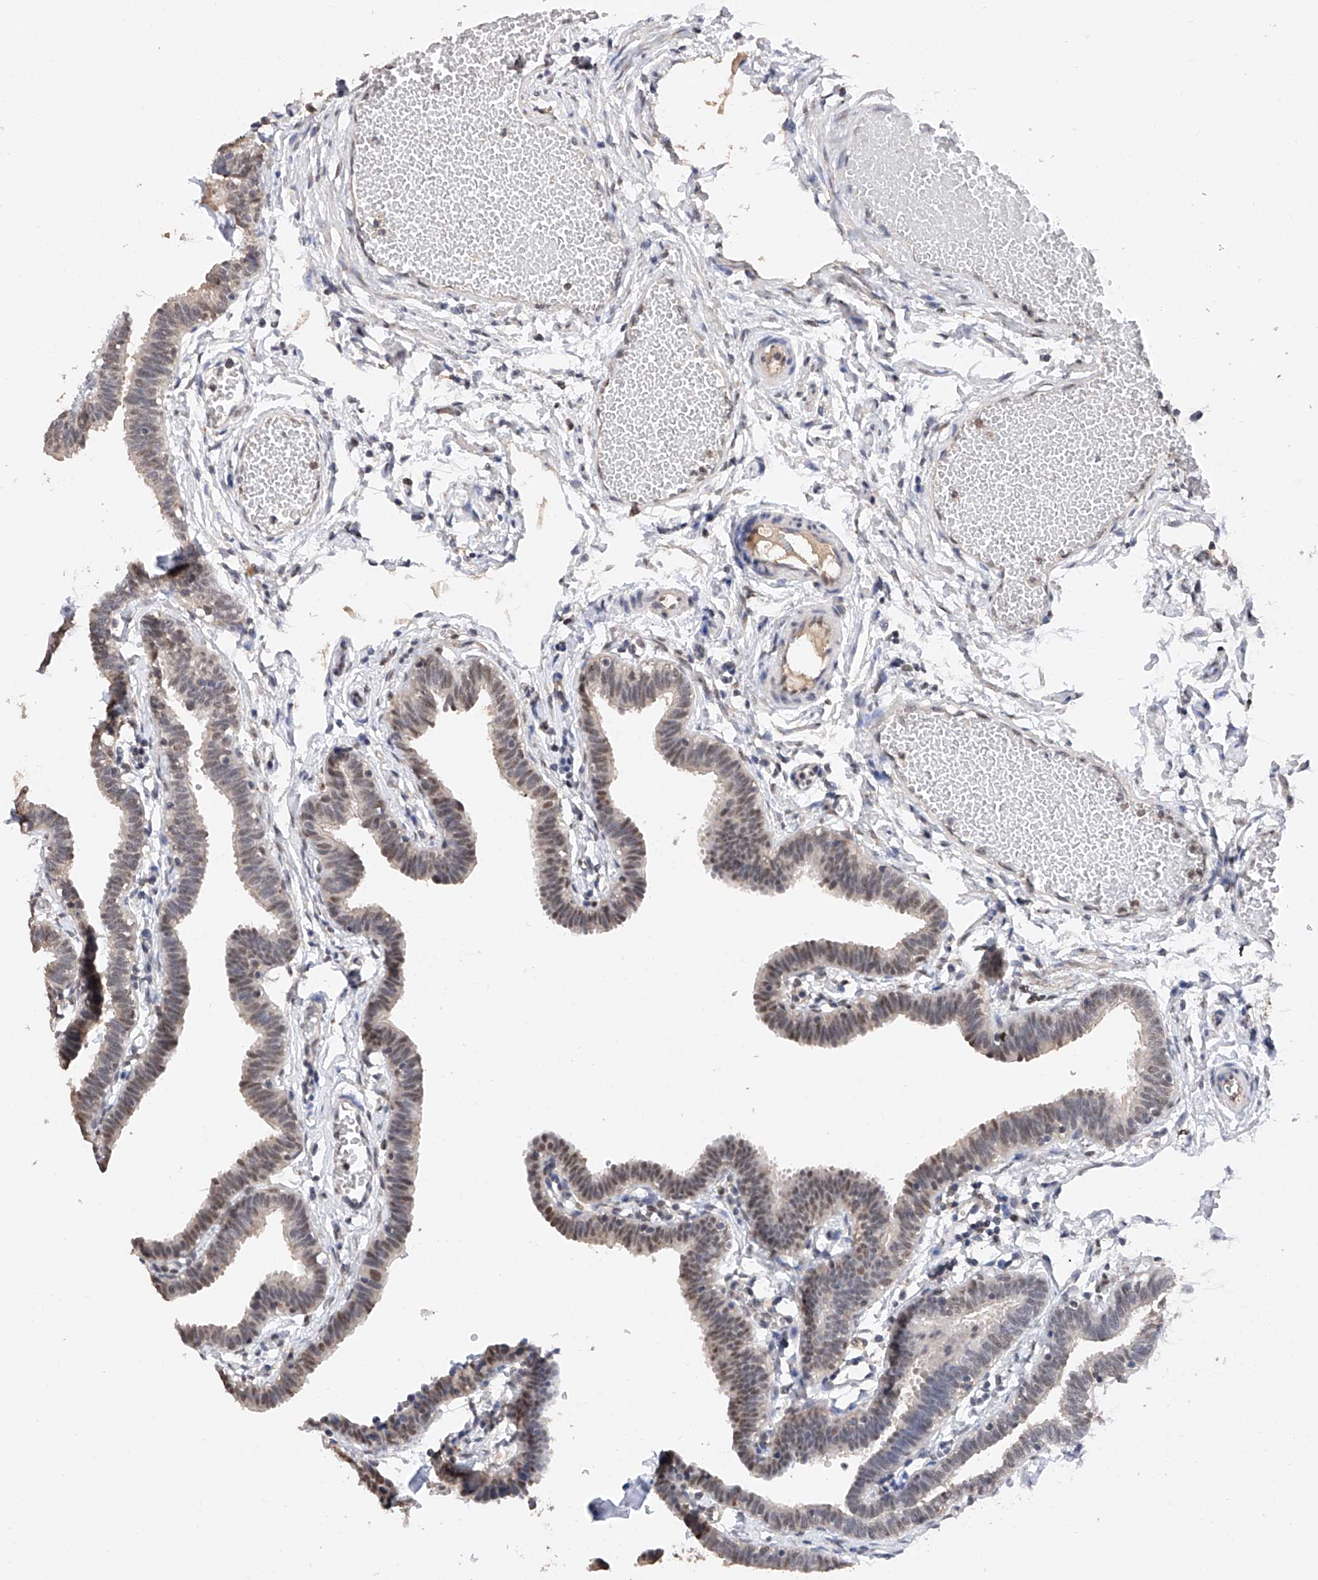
{"staining": {"intensity": "moderate", "quantity": "25%-75%", "location": "nuclear"}, "tissue": "fallopian tube", "cell_type": "Glandular cells", "image_type": "normal", "snomed": [{"axis": "morphology", "description": "Normal tissue, NOS"}, {"axis": "topography", "description": "Fallopian tube"}, {"axis": "topography", "description": "Ovary"}], "caption": "Immunohistochemical staining of unremarkable human fallopian tube demonstrates moderate nuclear protein positivity in approximately 25%-75% of glandular cells. (DAB (3,3'-diaminobenzidine) IHC with brightfield microscopy, high magnification).", "gene": "DMAP1", "patient": {"sex": "female", "age": 23}}